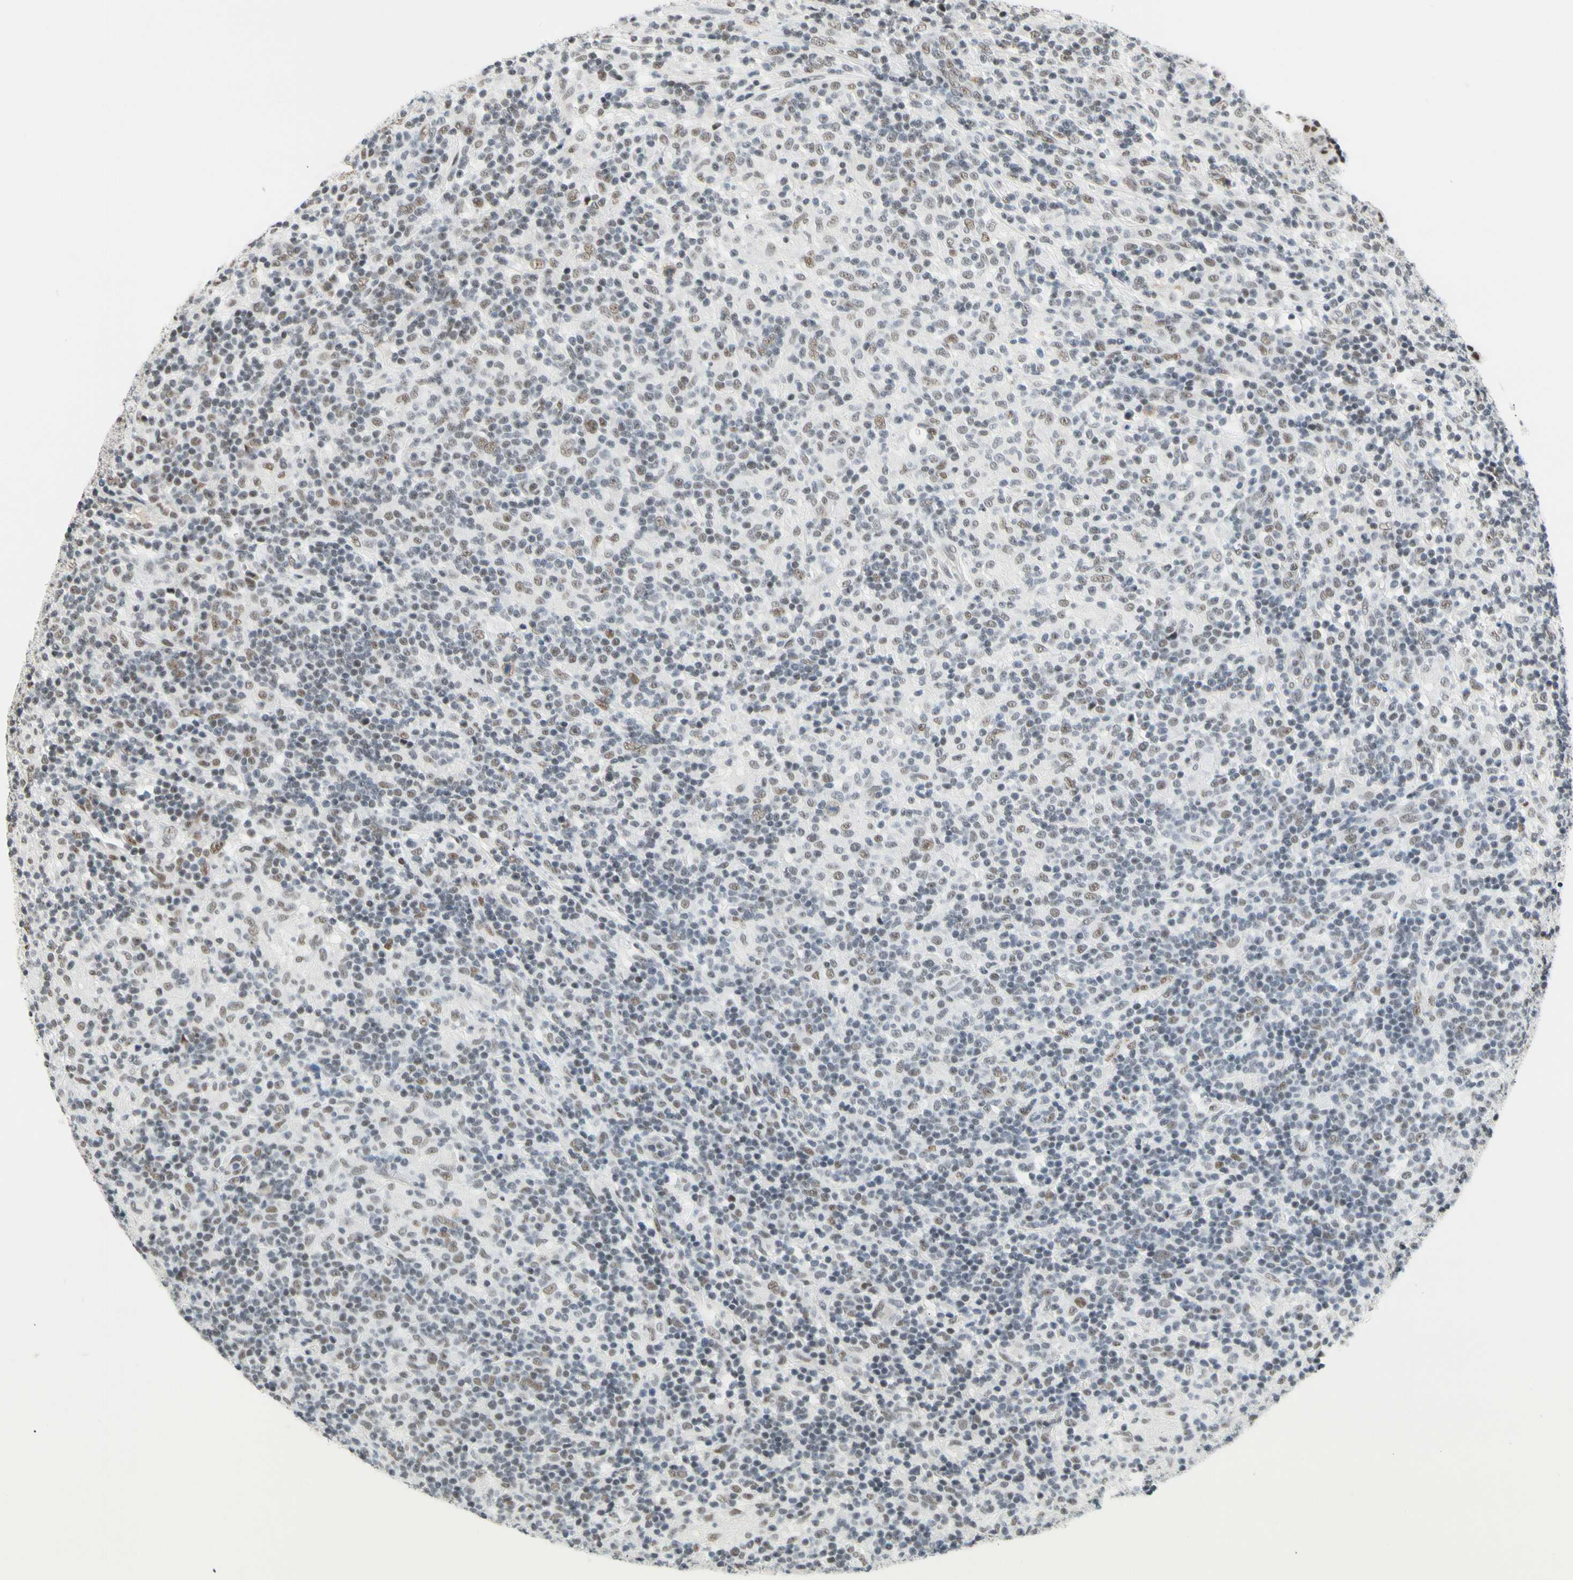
{"staining": {"intensity": "weak", "quantity": "25%-75%", "location": "nuclear"}, "tissue": "lymphoma", "cell_type": "Tumor cells", "image_type": "cancer", "snomed": [{"axis": "morphology", "description": "Hodgkin's disease, NOS"}, {"axis": "topography", "description": "Lymph node"}], "caption": "Immunohistochemistry (IHC) staining of Hodgkin's disease, which shows low levels of weak nuclear positivity in approximately 25%-75% of tumor cells indicating weak nuclear protein positivity. The staining was performed using DAB (brown) for protein detection and nuclei were counterstained in hematoxylin (blue).", "gene": "ZSCAN16", "patient": {"sex": "male", "age": 70}}